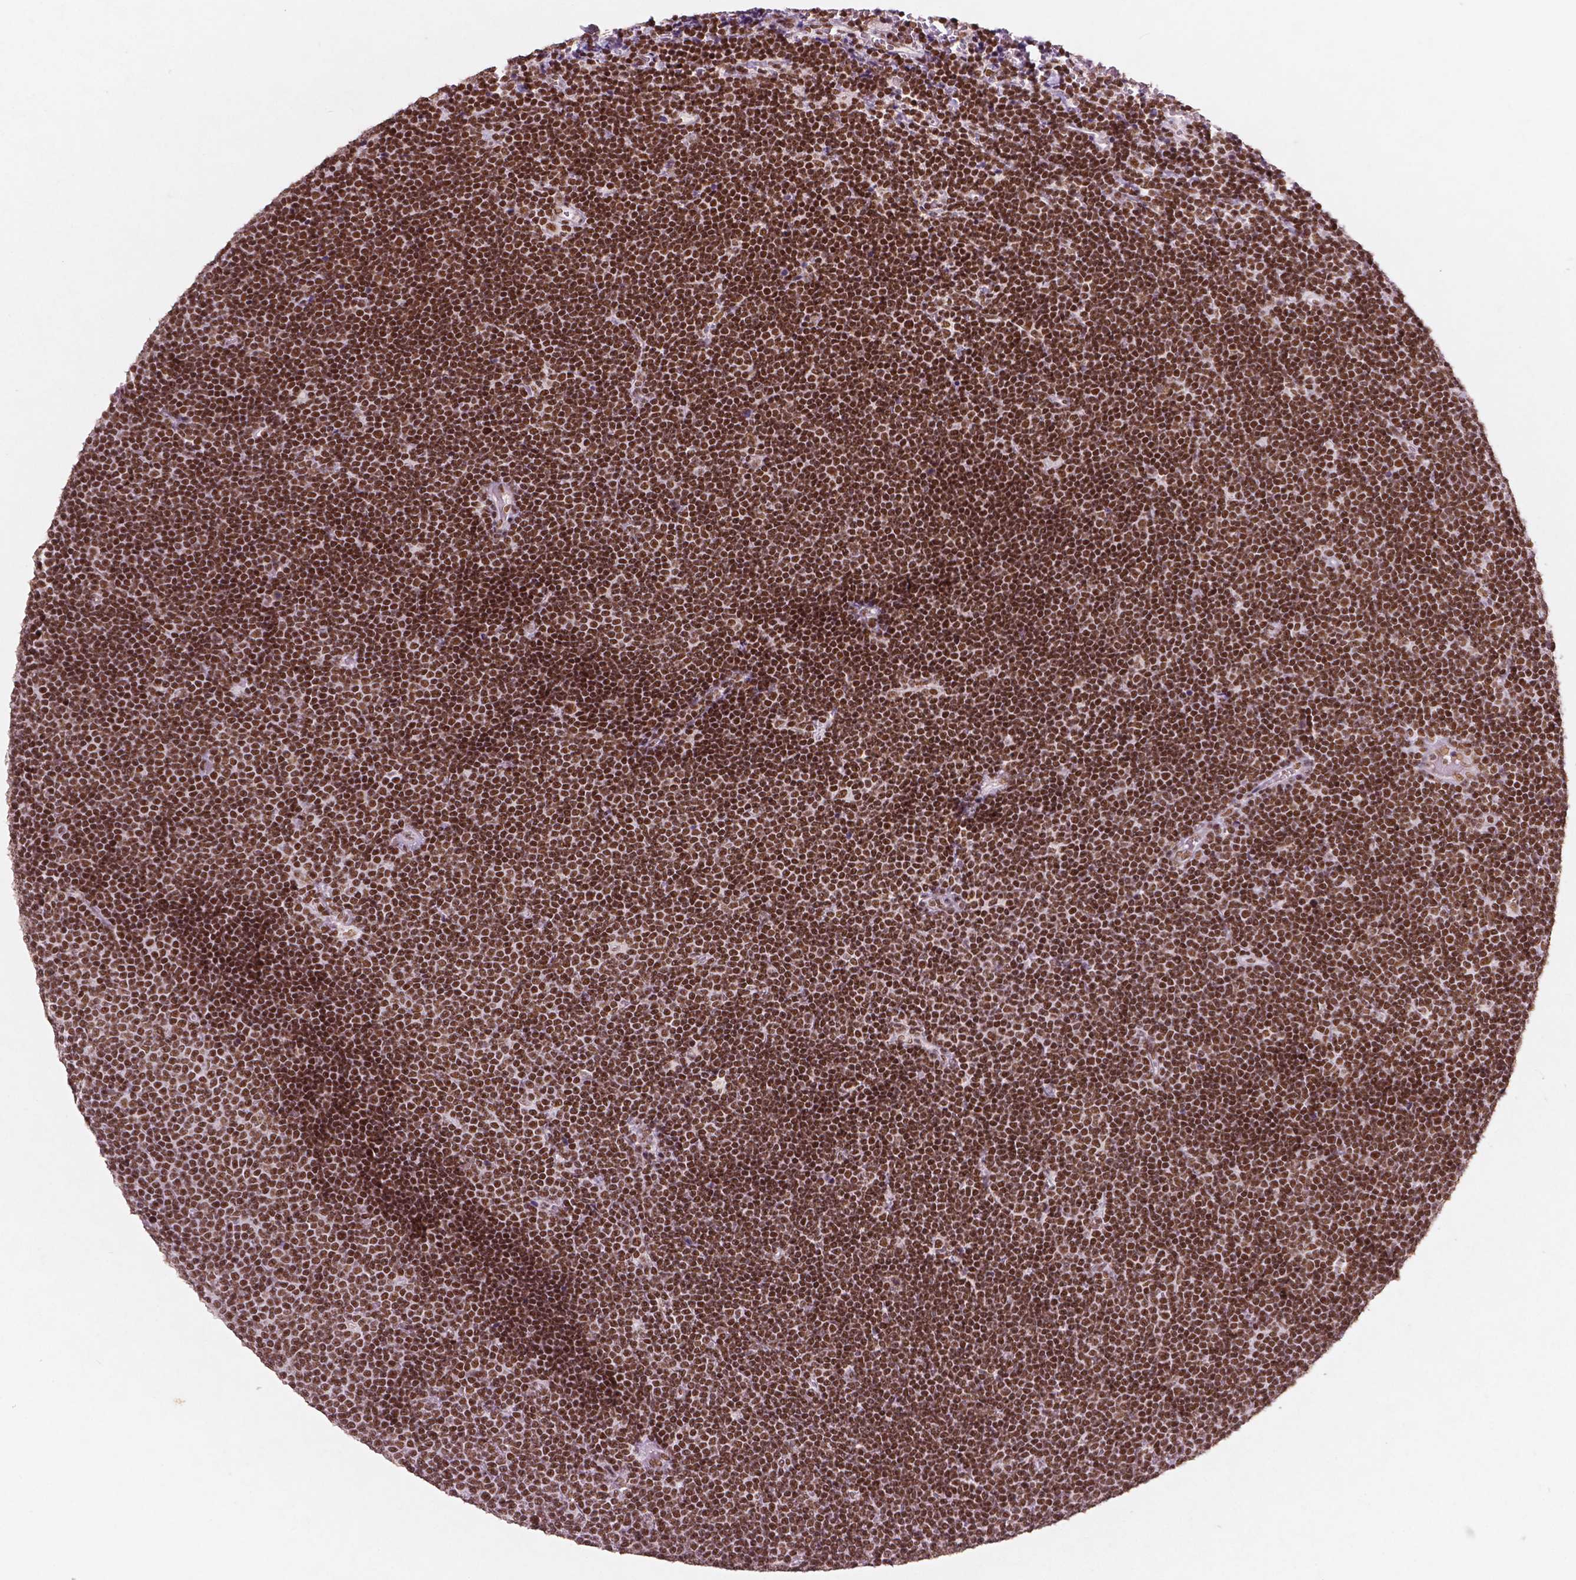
{"staining": {"intensity": "strong", "quantity": ">75%", "location": "nuclear"}, "tissue": "lymphoma", "cell_type": "Tumor cells", "image_type": "cancer", "snomed": [{"axis": "morphology", "description": "Malignant lymphoma, non-Hodgkin's type, Low grade"}, {"axis": "topography", "description": "Brain"}], "caption": "DAB (3,3'-diaminobenzidine) immunohistochemical staining of lymphoma exhibits strong nuclear protein positivity in about >75% of tumor cells.", "gene": "BRD4", "patient": {"sex": "female", "age": 66}}